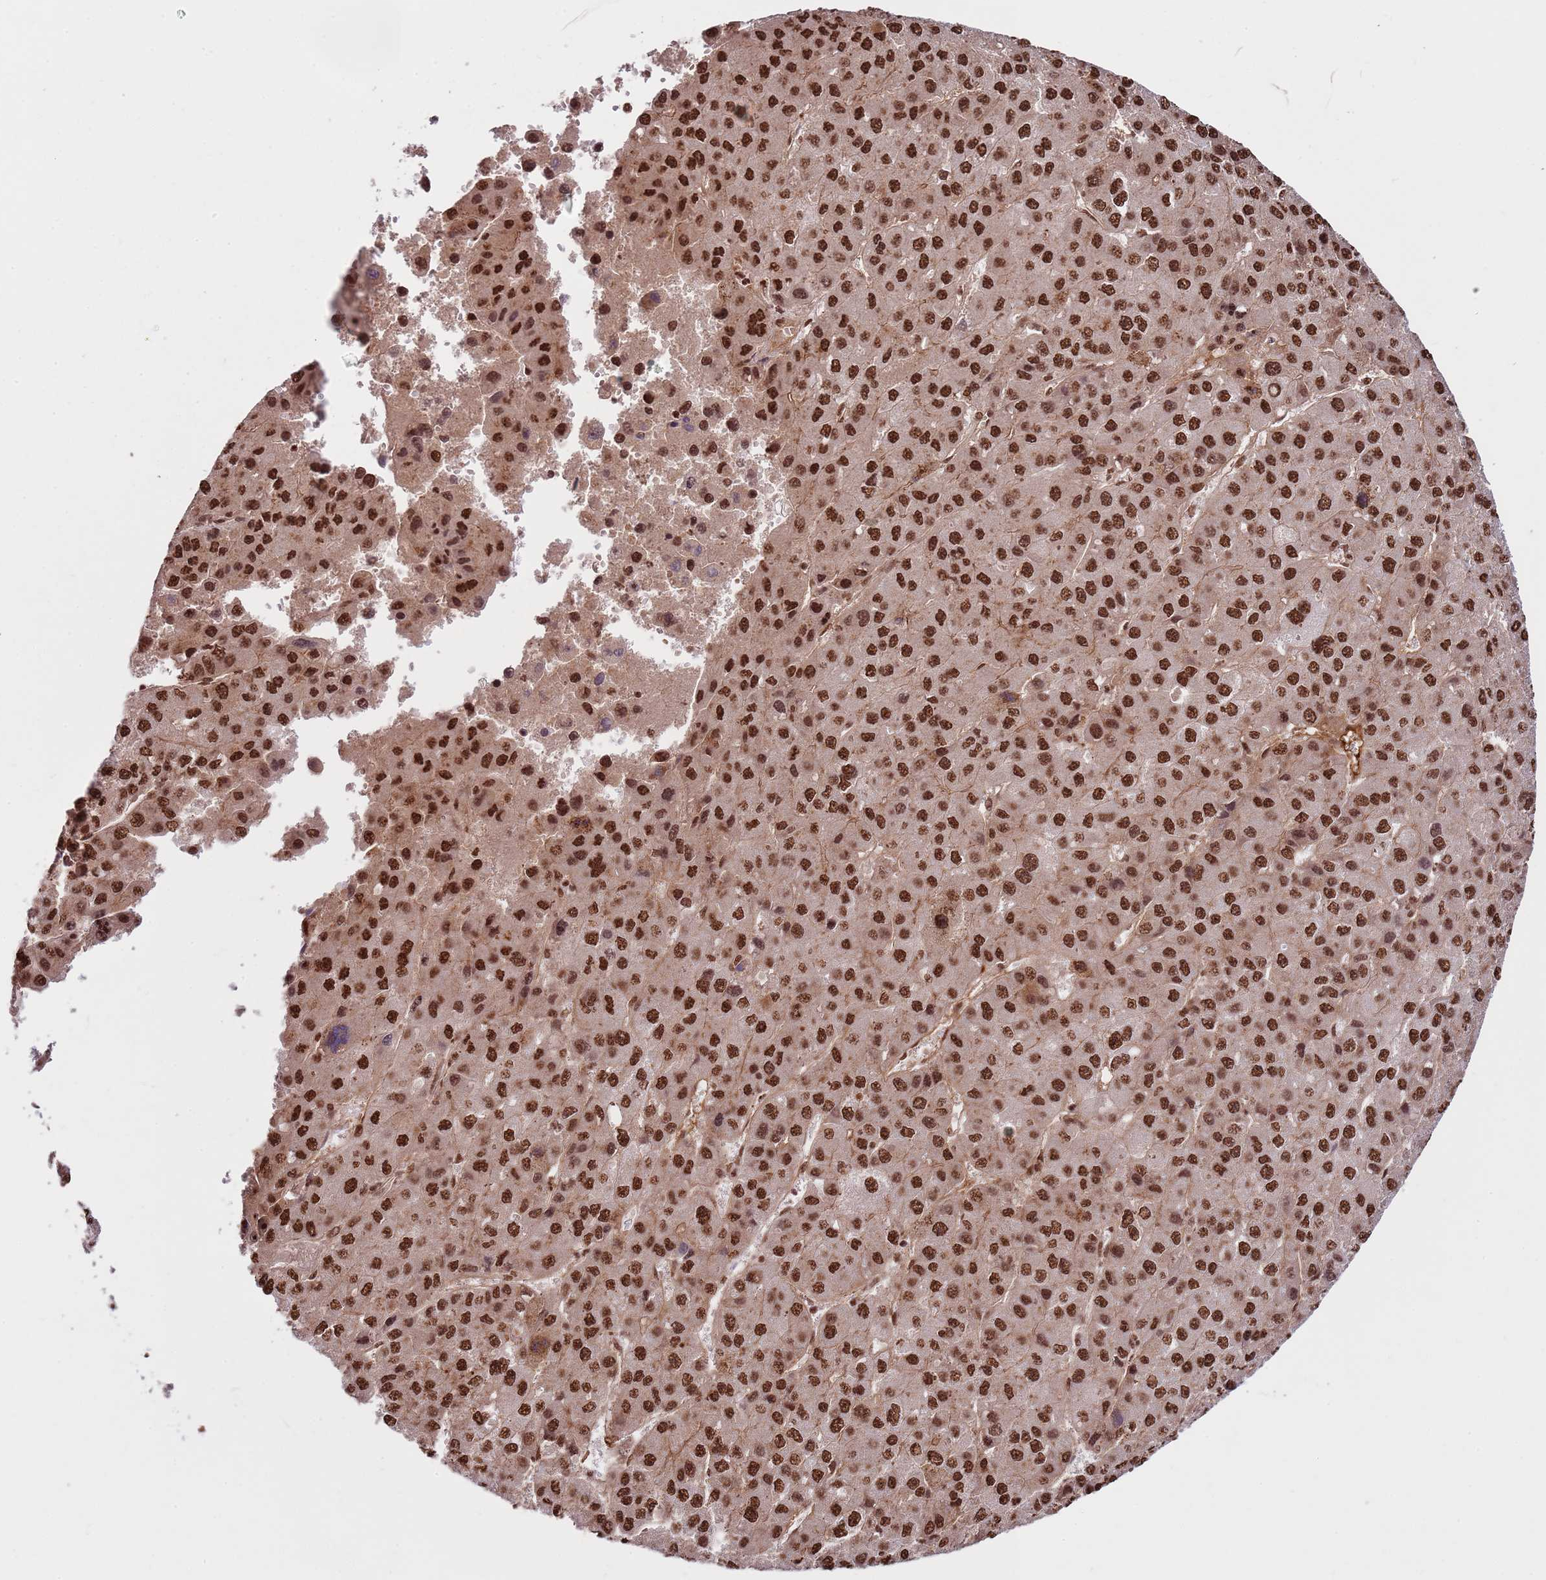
{"staining": {"intensity": "strong", "quantity": ">75%", "location": "nuclear"}, "tissue": "liver cancer", "cell_type": "Tumor cells", "image_type": "cancer", "snomed": [{"axis": "morphology", "description": "Carcinoma, Hepatocellular, NOS"}, {"axis": "topography", "description": "Liver"}], "caption": "High-magnification brightfield microscopy of liver cancer stained with DAB (3,3'-diaminobenzidine) (brown) and counterstained with hematoxylin (blue). tumor cells exhibit strong nuclear expression is seen in about>75% of cells.", "gene": "ZBTB12", "patient": {"sex": "female", "age": 73}}